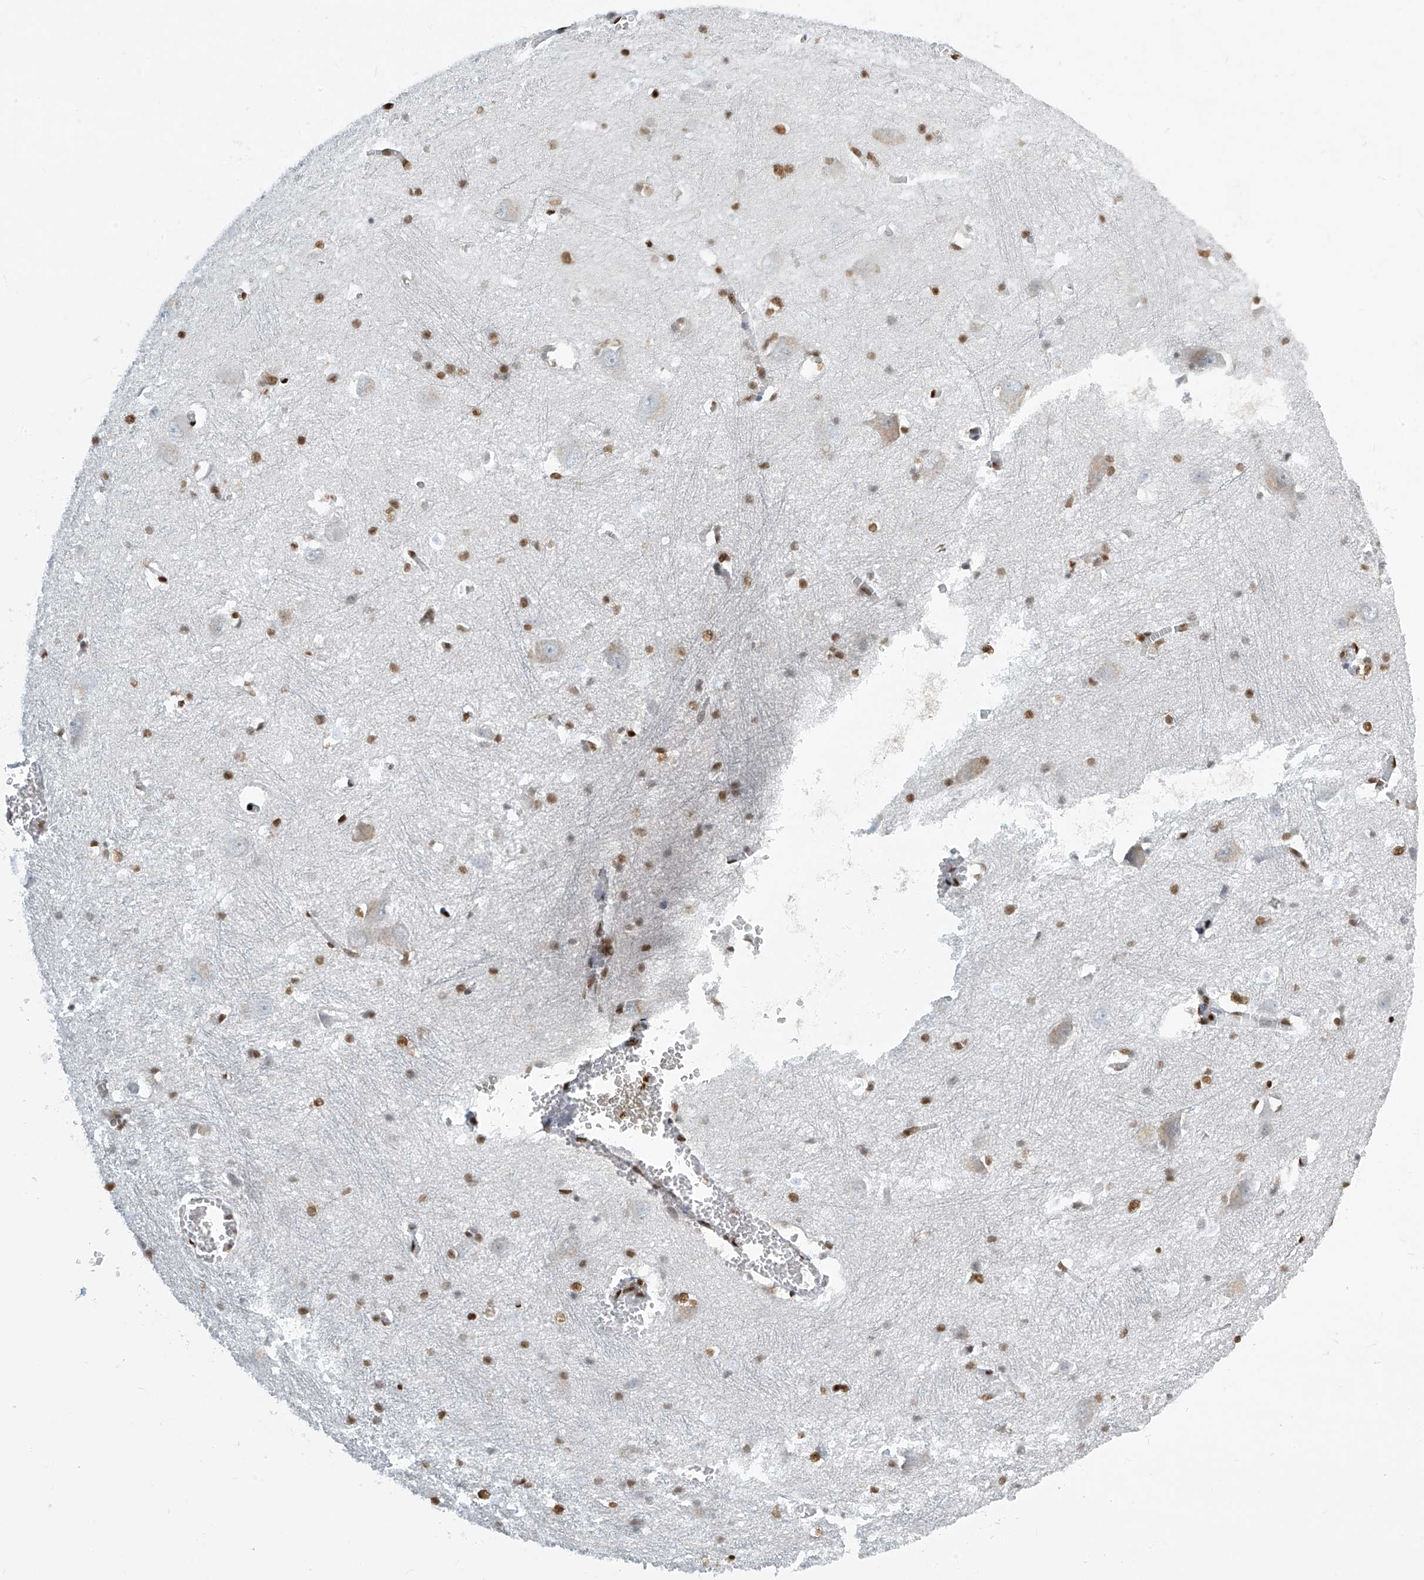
{"staining": {"intensity": "strong", "quantity": "25%-75%", "location": "nuclear"}, "tissue": "caudate", "cell_type": "Glial cells", "image_type": "normal", "snomed": [{"axis": "morphology", "description": "Normal tissue, NOS"}, {"axis": "topography", "description": "Lateral ventricle wall"}], "caption": "This histopathology image demonstrates immunohistochemistry staining of normal human caudate, with high strong nuclear expression in approximately 25%-75% of glial cells.", "gene": "ENSG00000257390", "patient": {"sex": "male", "age": 37}}